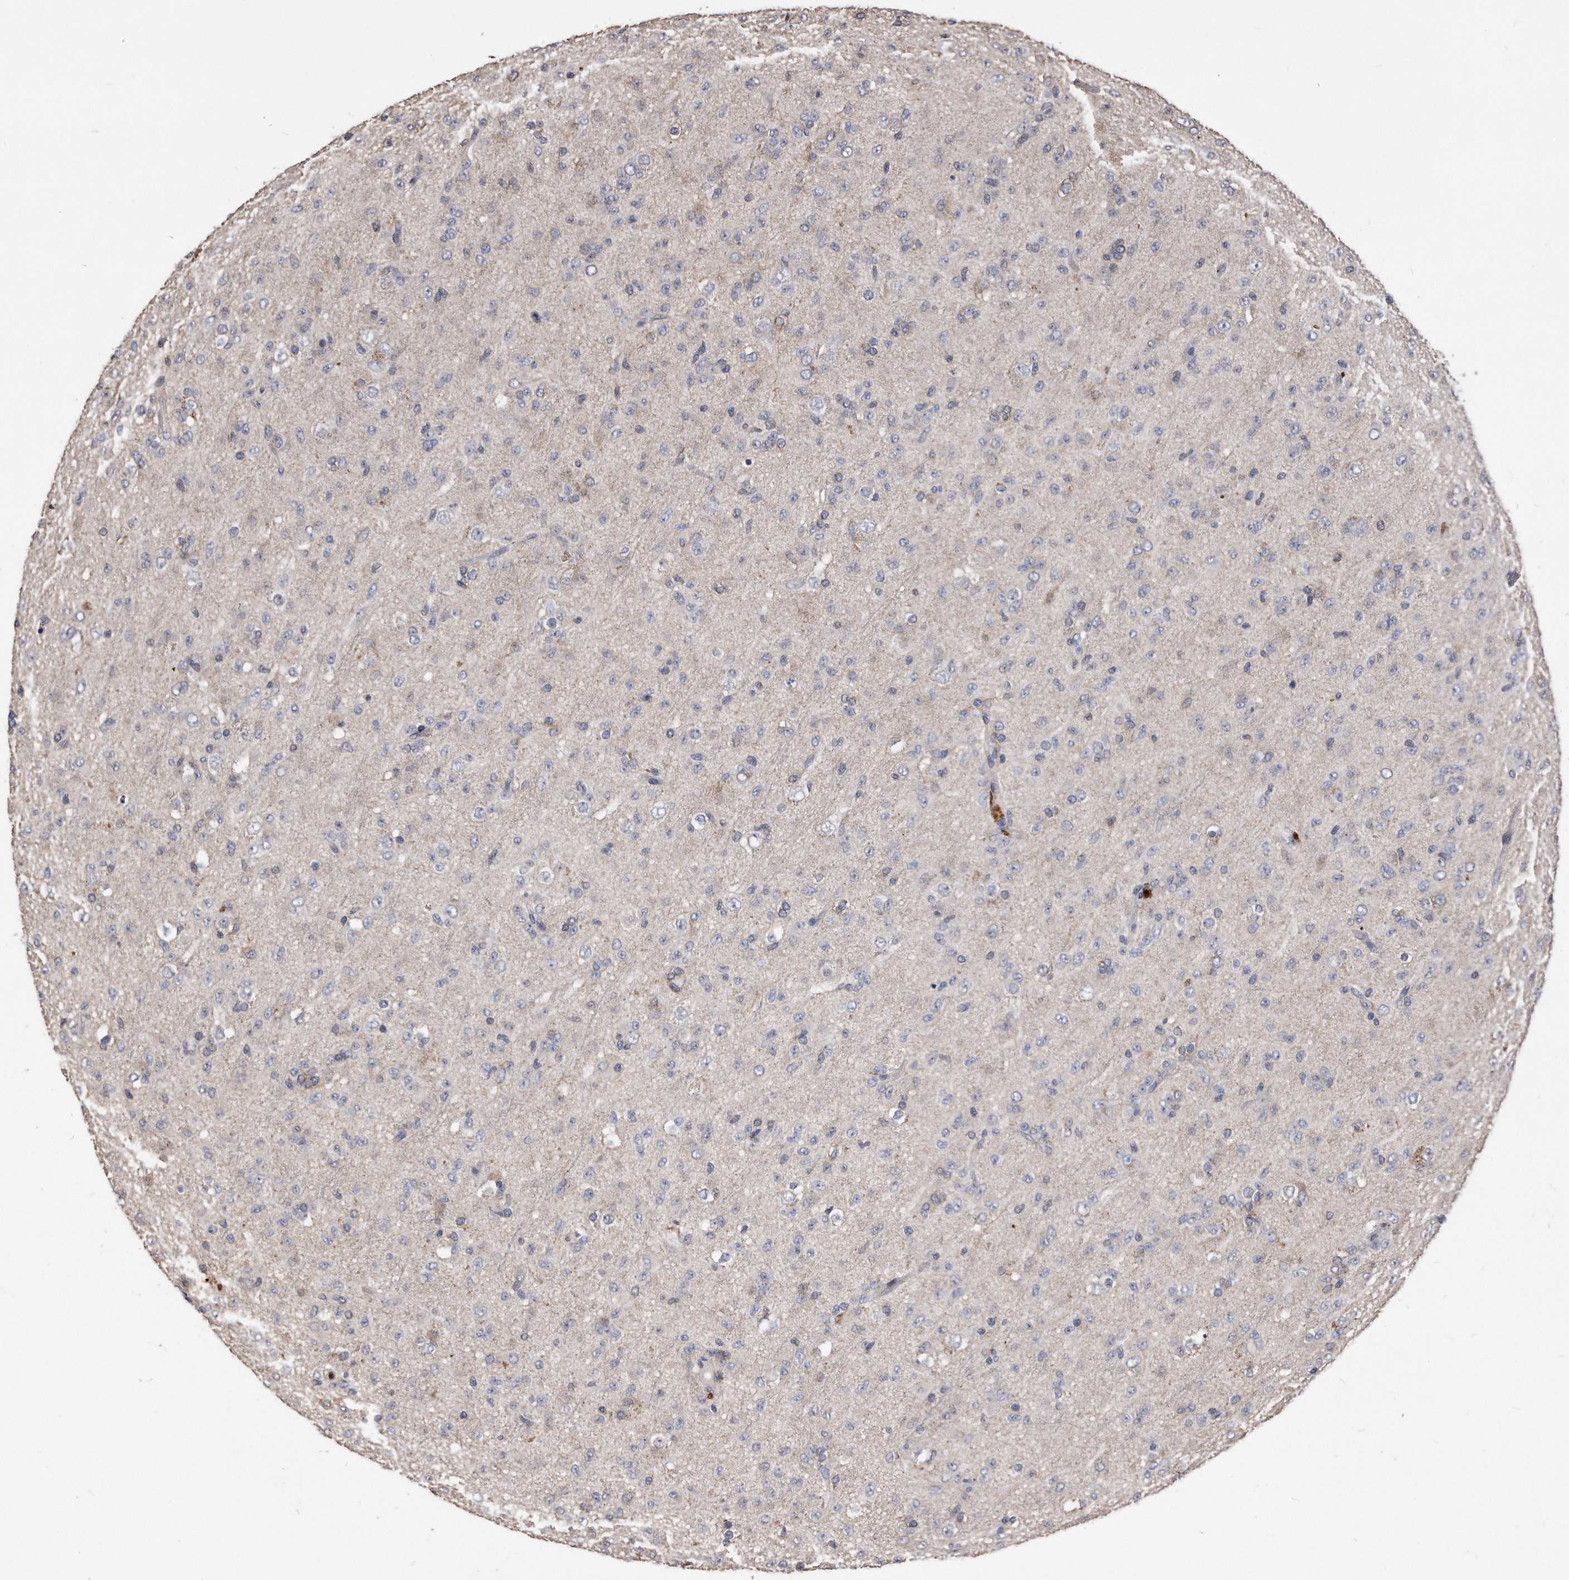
{"staining": {"intensity": "negative", "quantity": "none", "location": "none"}, "tissue": "glioma", "cell_type": "Tumor cells", "image_type": "cancer", "snomed": [{"axis": "morphology", "description": "Glioma, malignant, Low grade"}, {"axis": "topography", "description": "Brain"}], "caption": "This is an IHC micrograph of glioma. There is no staining in tumor cells.", "gene": "IL20RA", "patient": {"sex": "male", "age": 65}}